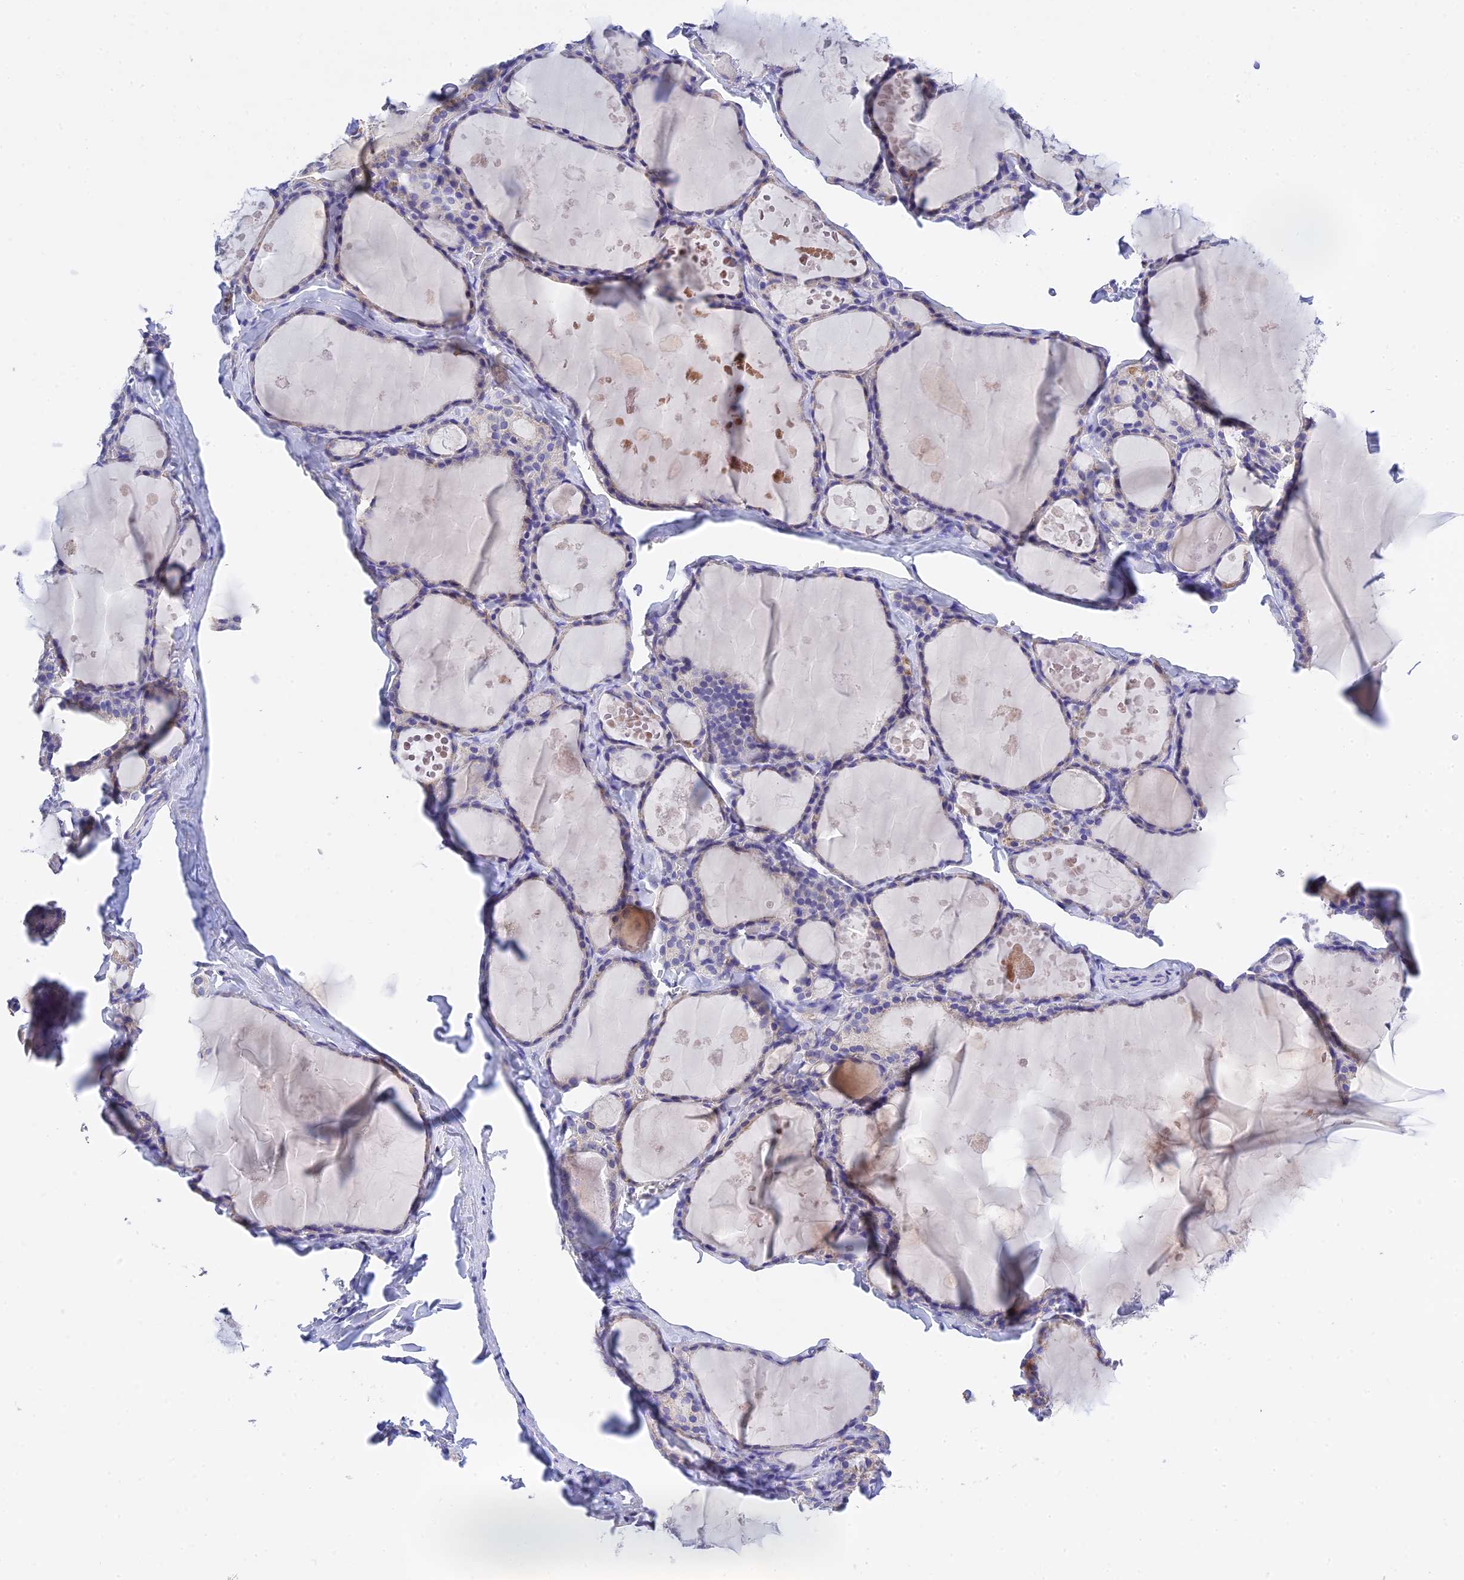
{"staining": {"intensity": "negative", "quantity": "none", "location": "none"}, "tissue": "thyroid gland", "cell_type": "Glandular cells", "image_type": "normal", "snomed": [{"axis": "morphology", "description": "Normal tissue, NOS"}, {"axis": "topography", "description": "Thyroid gland"}], "caption": "Glandular cells are negative for protein expression in normal human thyroid gland. (Brightfield microscopy of DAB (3,3'-diaminobenzidine) IHC at high magnification).", "gene": "MS4A5", "patient": {"sex": "male", "age": 56}}